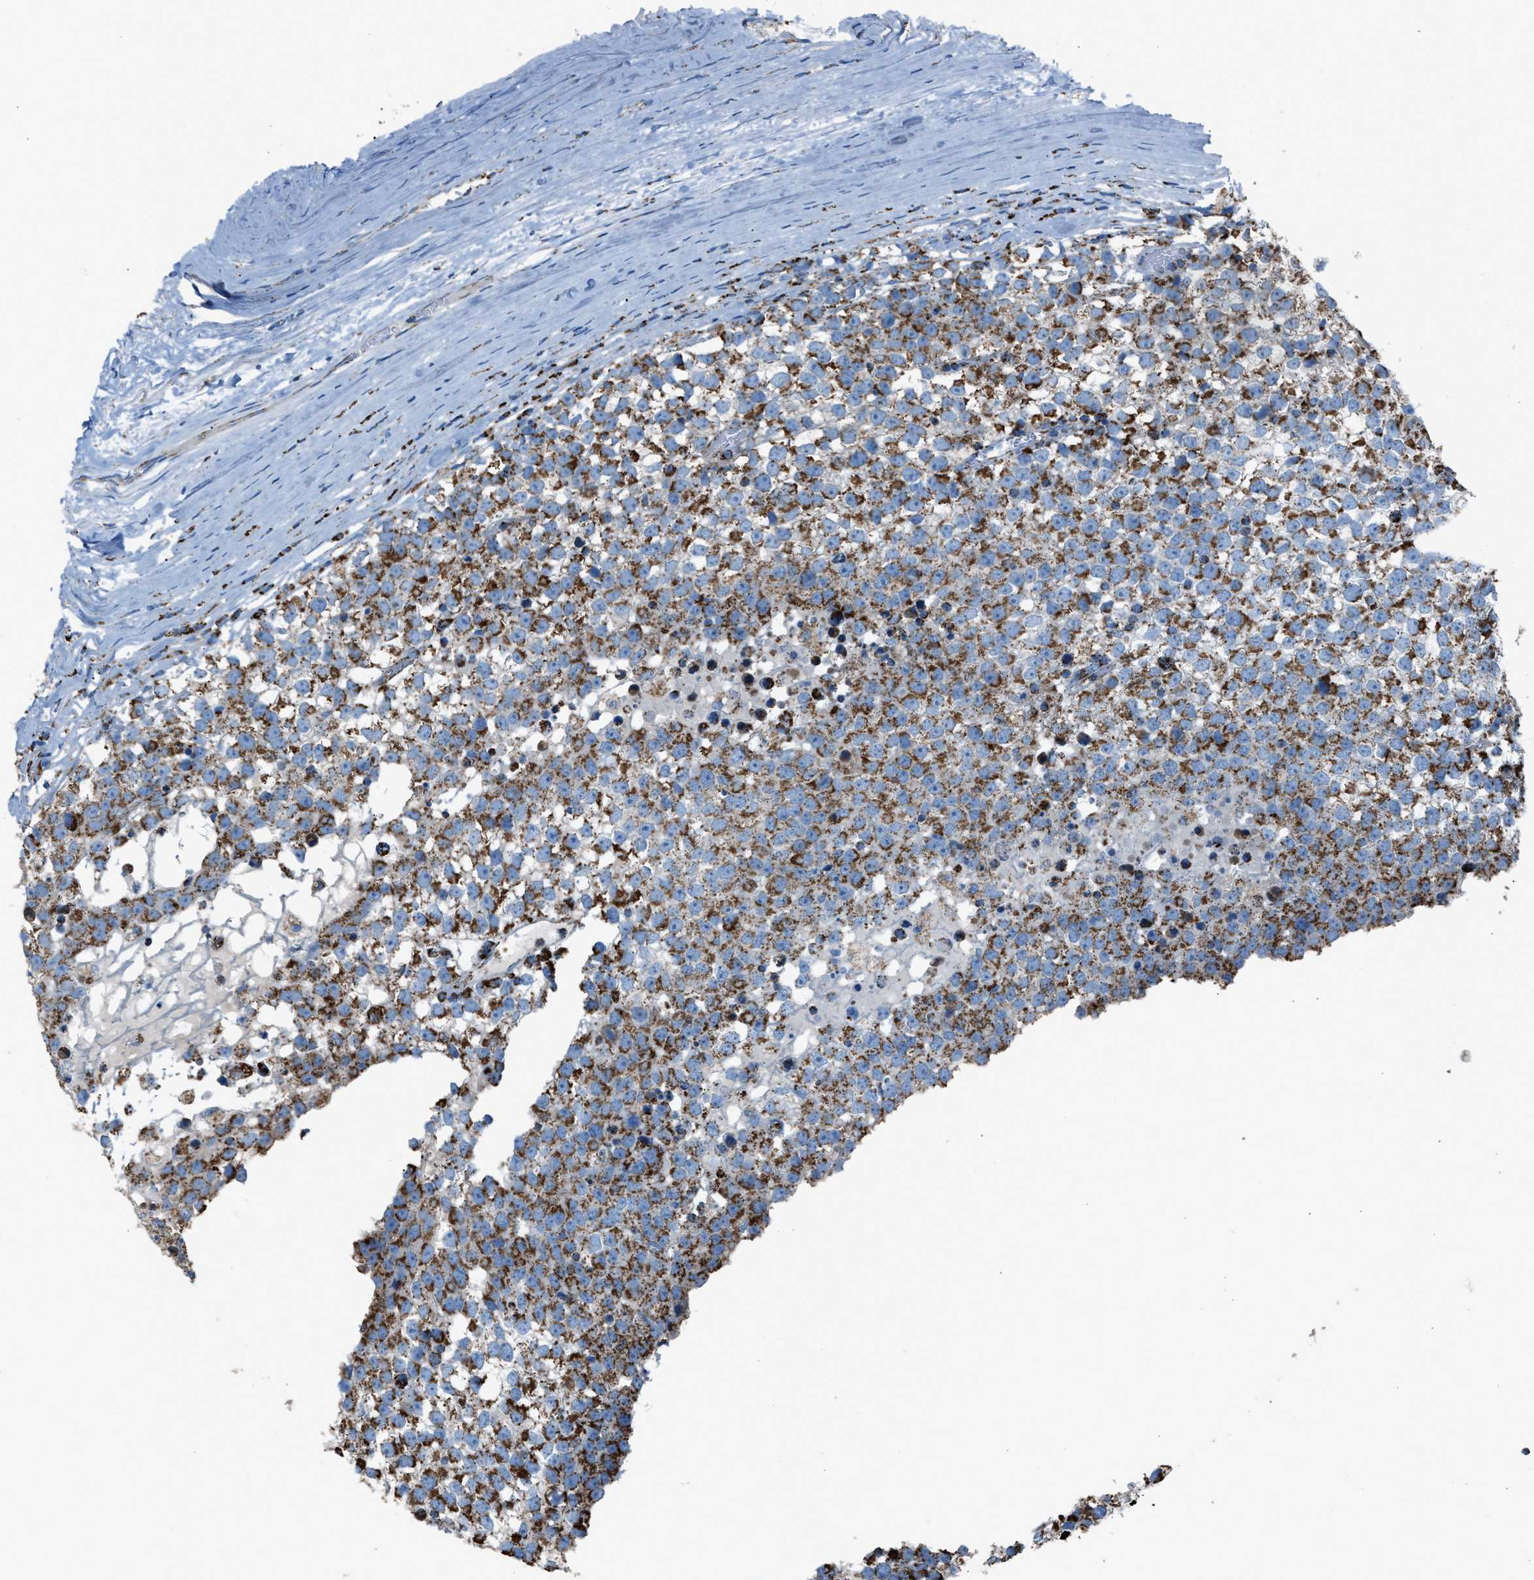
{"staining": {"intensity": "moderate", "quantity": ">75%", "location": "cytoplasmic/membranous"}, "tissue": "testis cancer", "cell_type": "Tumor cells", "image_type": "cancer", "snomed": [{"axis": "morphology", "description": "Seminoma, NOS"}, {"axis": "topography", "description": "Testis"}], "caption": "Brown immunohistochemical staining in testis cancer shows moderate cytoplasmic/membranous positivity in approximately >75% of tumor cells.", "gene": "MDH2", "patient": {"sex": "male", "age": 65}}